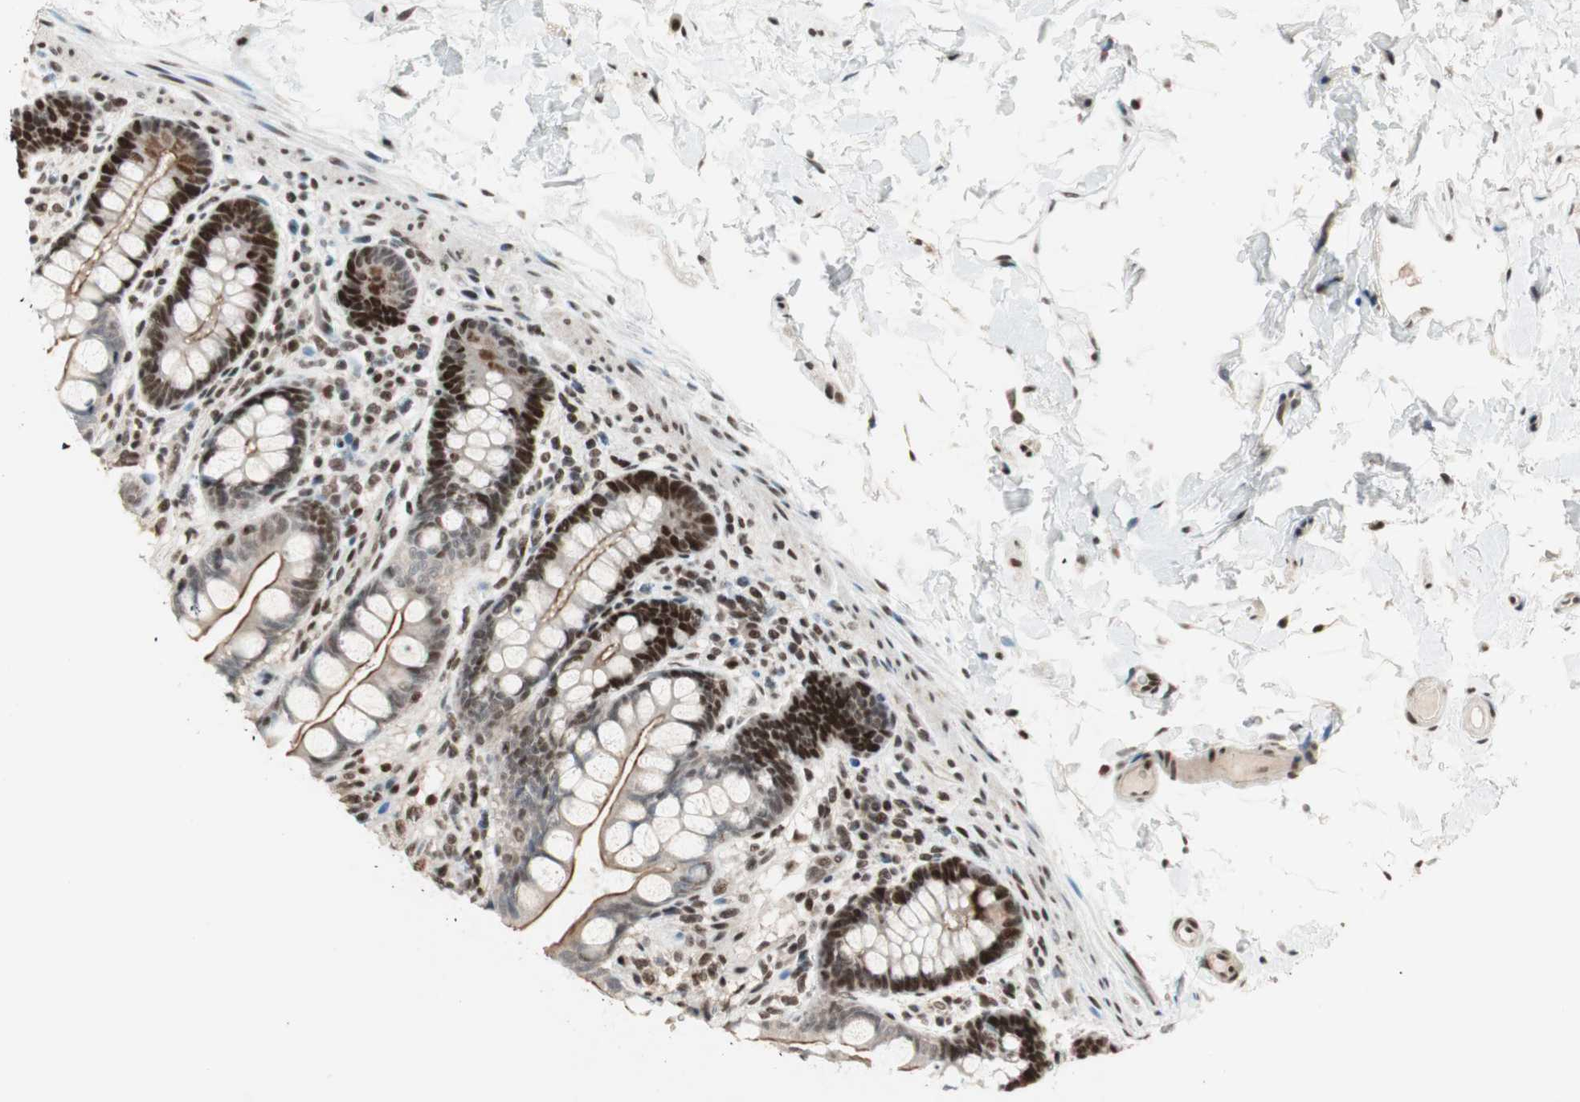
{"staining": {"intensity": "strong", "quantity": ">75%", "location": "cytoplasmic/membranous,nuclear"}, "tissue": "small intestine", "cell_type": "Glandular cells", "image_type": "normal", "snomed": [{"axis": "morphology", "description": "Normal tissue, NOS"}, {"axis": "topography", "description": "Small intestine"}], "caption": "The histopathology image reveals staining of benign small intestine, revealing strong cytoplasmic/membranous,nuclear protein expression (brown color) within glandular cells.", "gene": "MDC1", "patient": {"sex": "female", "age": 58}}